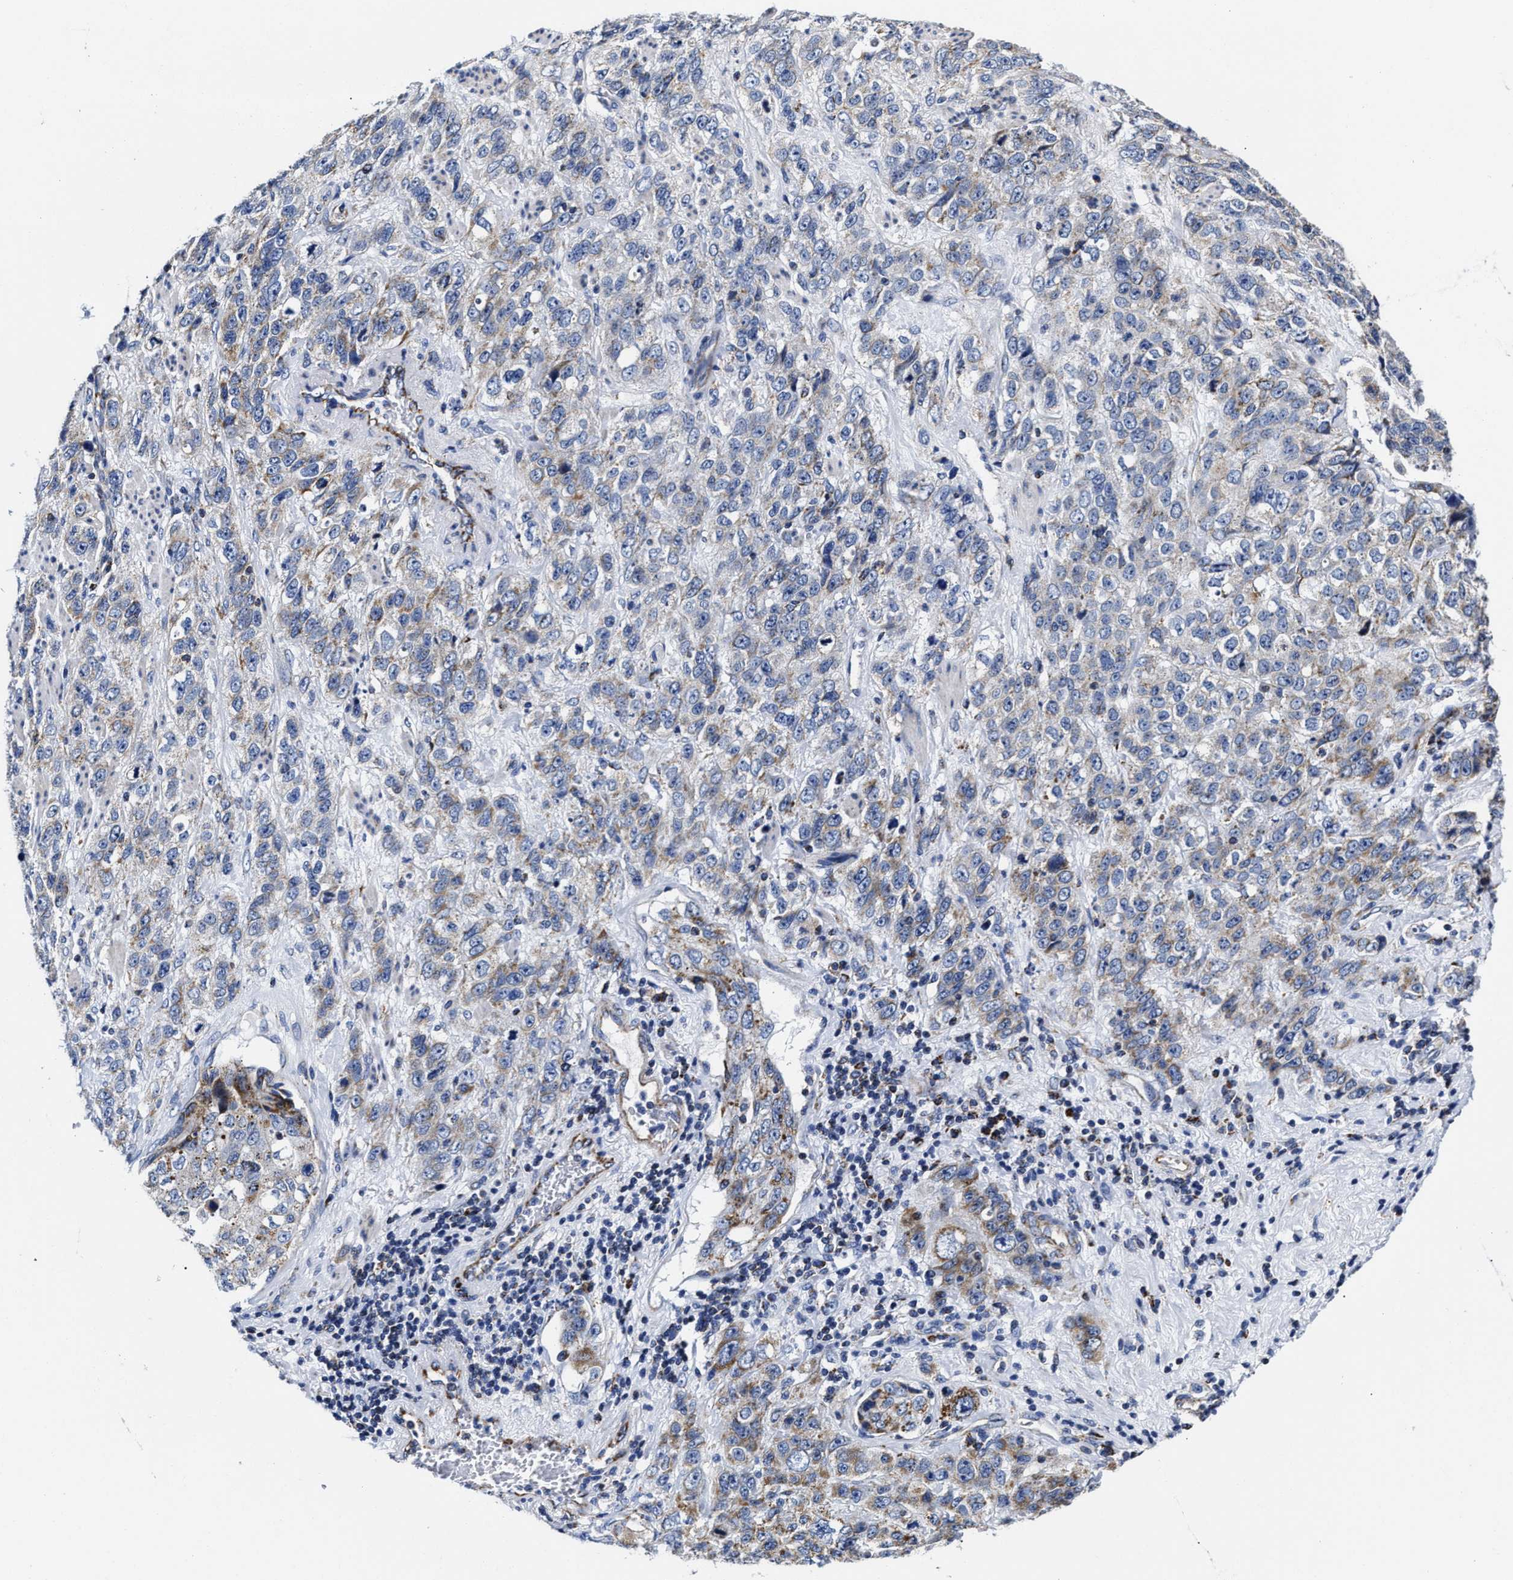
{"staining": {"intensity": "weak", "quantity": "<25%", "location": "cytoplasmic/membranous"}, "tissue": "stomach cancer", "cell_type": "Tumor cells", "image_type": "cancer", "snomed": [{"axis": "morphology", "description": "Adenocarcinoma, NOS"}, {"axis": "topography", "description": "Stomach"}], "caption": "The micrograph reveals no staining of tumor cells in stomach cancer (adenocarcinoma).", "gene": "HINT2", "patient": {"sex": "male", "age": 48}}